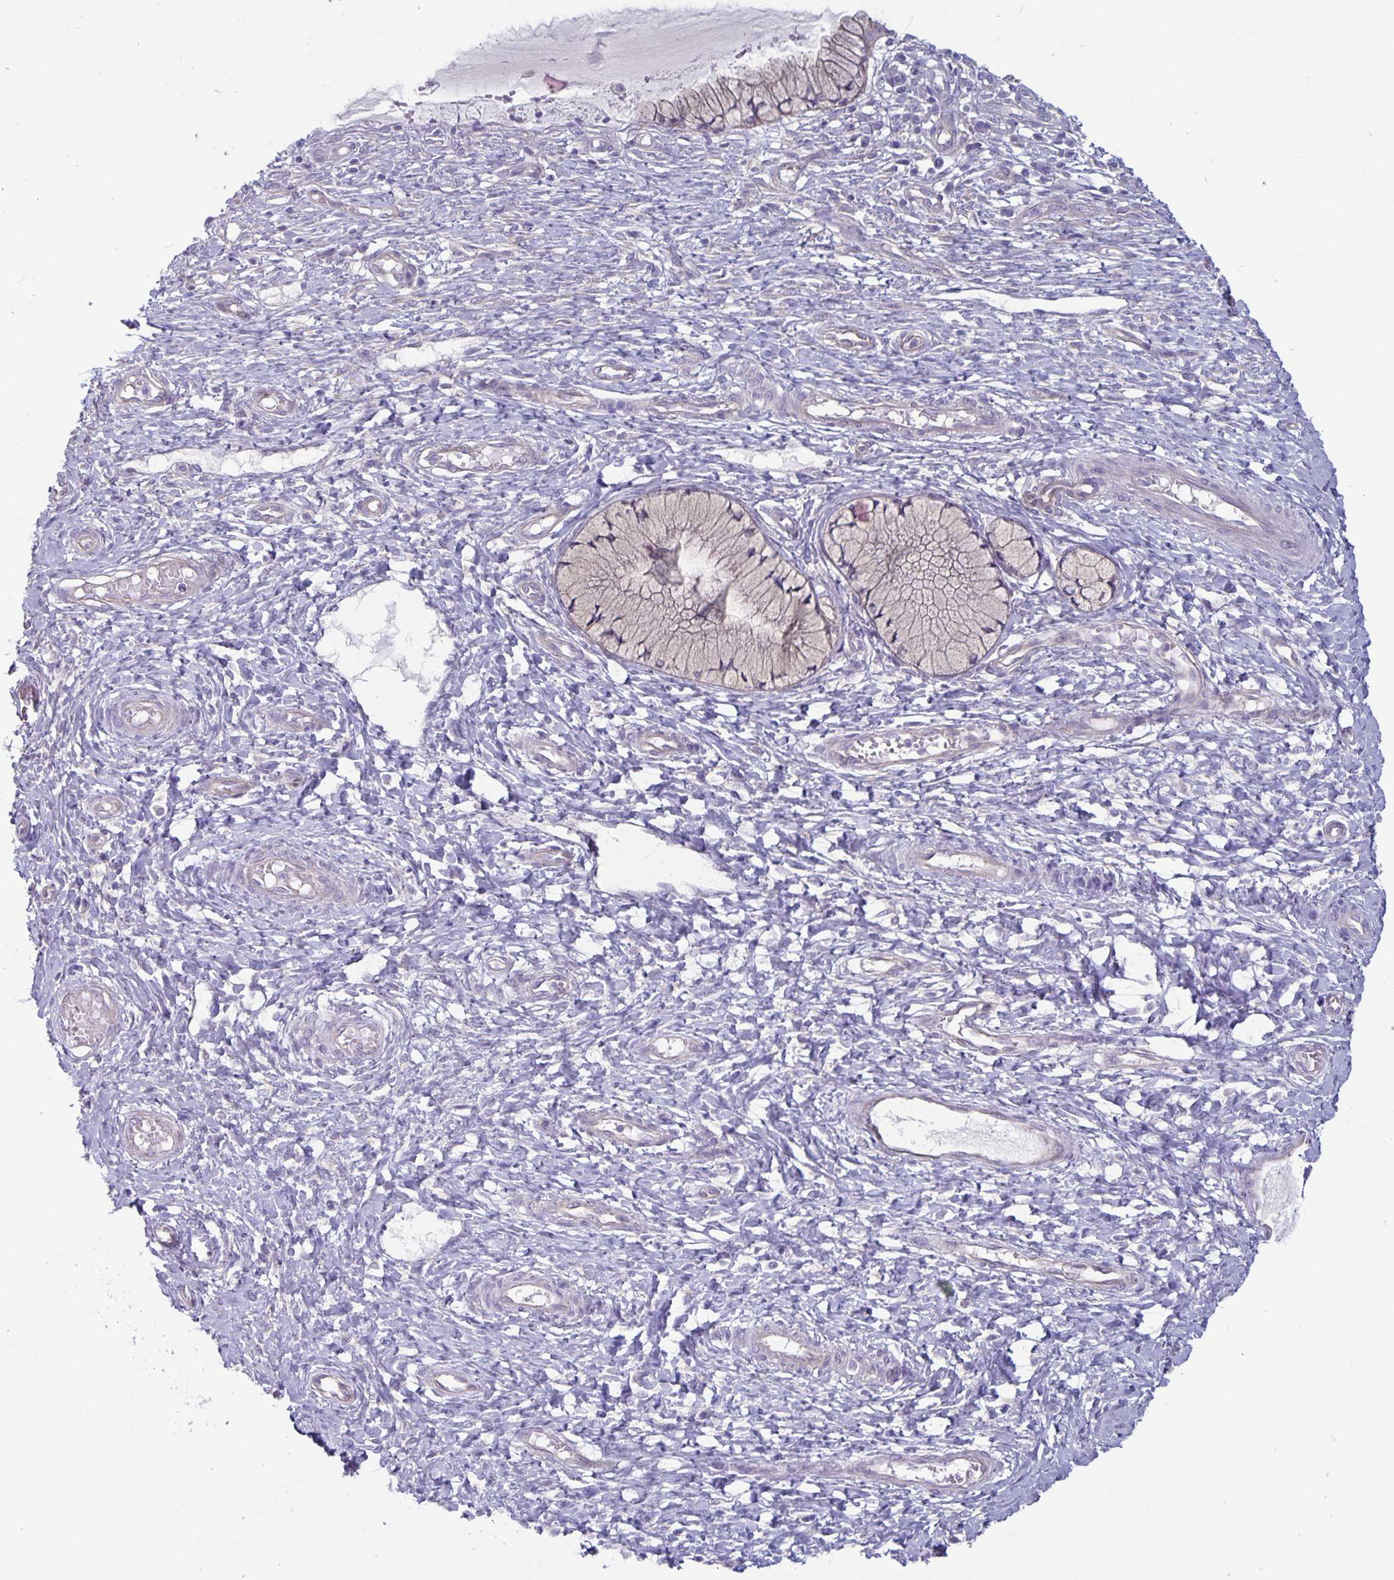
{"staining": {"intensity": "weak", "quantity": "25%-75%", "location": "cytoplasmic/membranous"}, "tissue": "cervix", "cell_type": "Glandular cells", "image_type": "normal", "snomed": [{"axis": "morphology", "description": "Normal tissue, NOS"}, {"axis": "topography", "description": "Cervix"}], "caption": "The photomicrograph demonstrates staining of normal cervix, revealing weak cytoplasmic/membranous protein positivity (brown color) within glandular cells. The staining was performed using DAB to visualize the protein expression in brown, while the nuclei were stained in blue with hematoxylin (Magnification: 20x).", "gene": "PLCB3", "patient": {"sex": "female", "age": 37}}